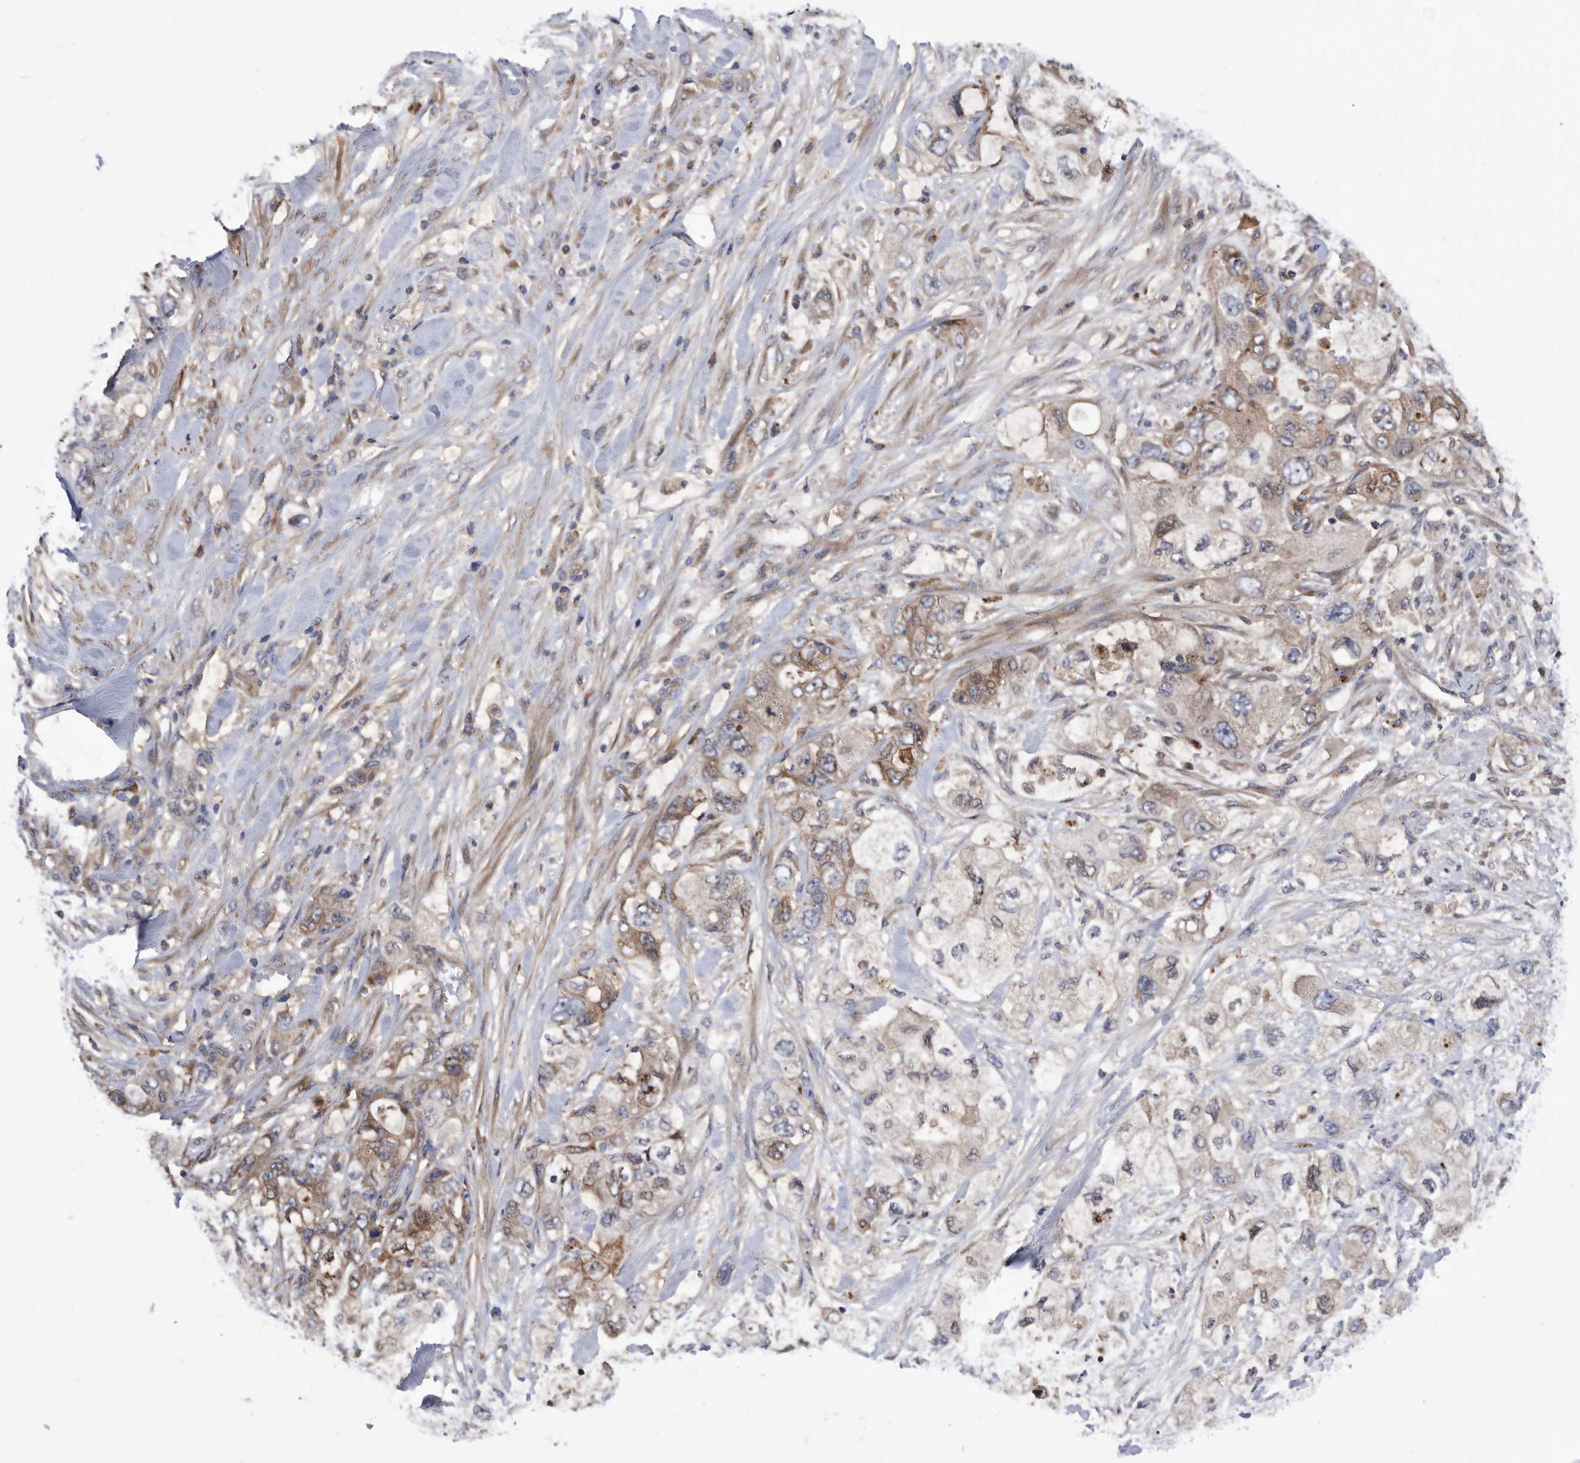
{"staining": {"intensity": "weak", "quantity": ">75%", "location": "cytoplasmic/membranous"}, "tissue": "pancreatic cancer", "cell_type": "Tumor cells", "image_type": "cancer", "snomed": [{"axis": "morphology", "description": "Adenocarcinoma, NOS"}, {"axis": "topography", "description": "Pancreas"}], "caption": "DAB immunohistochemical staining of human pancreatic cancer demonstrates weak cytoplasmic/membranous protein staining in about >75% of tumor cells. (IHC, brightfield microscopy, high magnification).", "gene": "BAIAP3", "patient": {"sex": "female", "age": 73}}